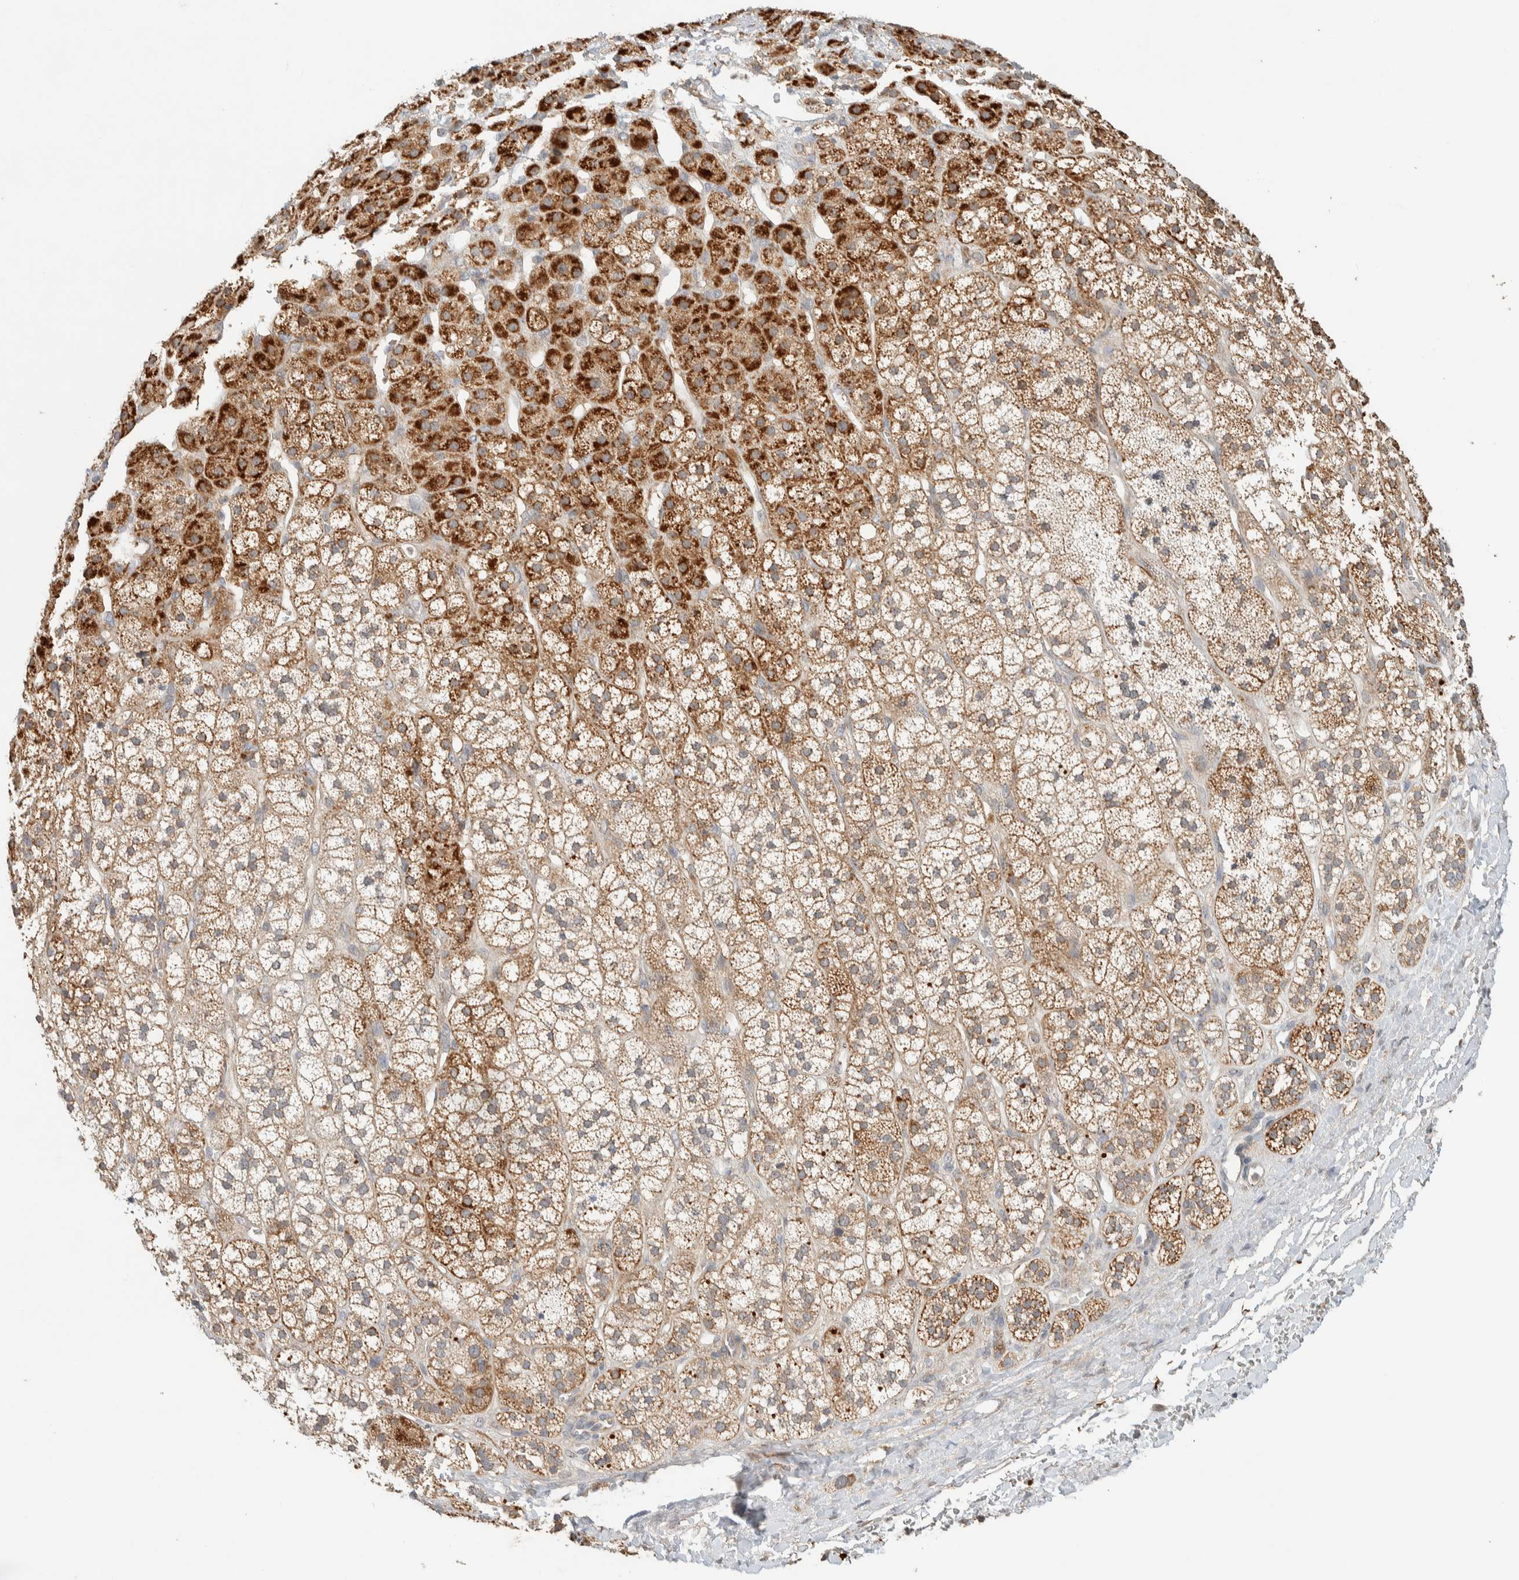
{"staining": {"intensity": "strong", "quantity": ">75%", "location": "cytoplasmic/membranous"}, "tissue": "adrenal gland", "cell_type": "Glandular cells", "image_type": "normal", "snomed": [{"axis": "morphology", "description": "Normal tissue, NOS"}, {"axis": "topography", "description": "Adrenal gland"}], "caption": "Adrenal gland stained for a protein reveals strong cytoplasmic/membranous positivity in glandular cells.", "gene": "PDE7B", "patient": {"sex": "male", "age": 56}}